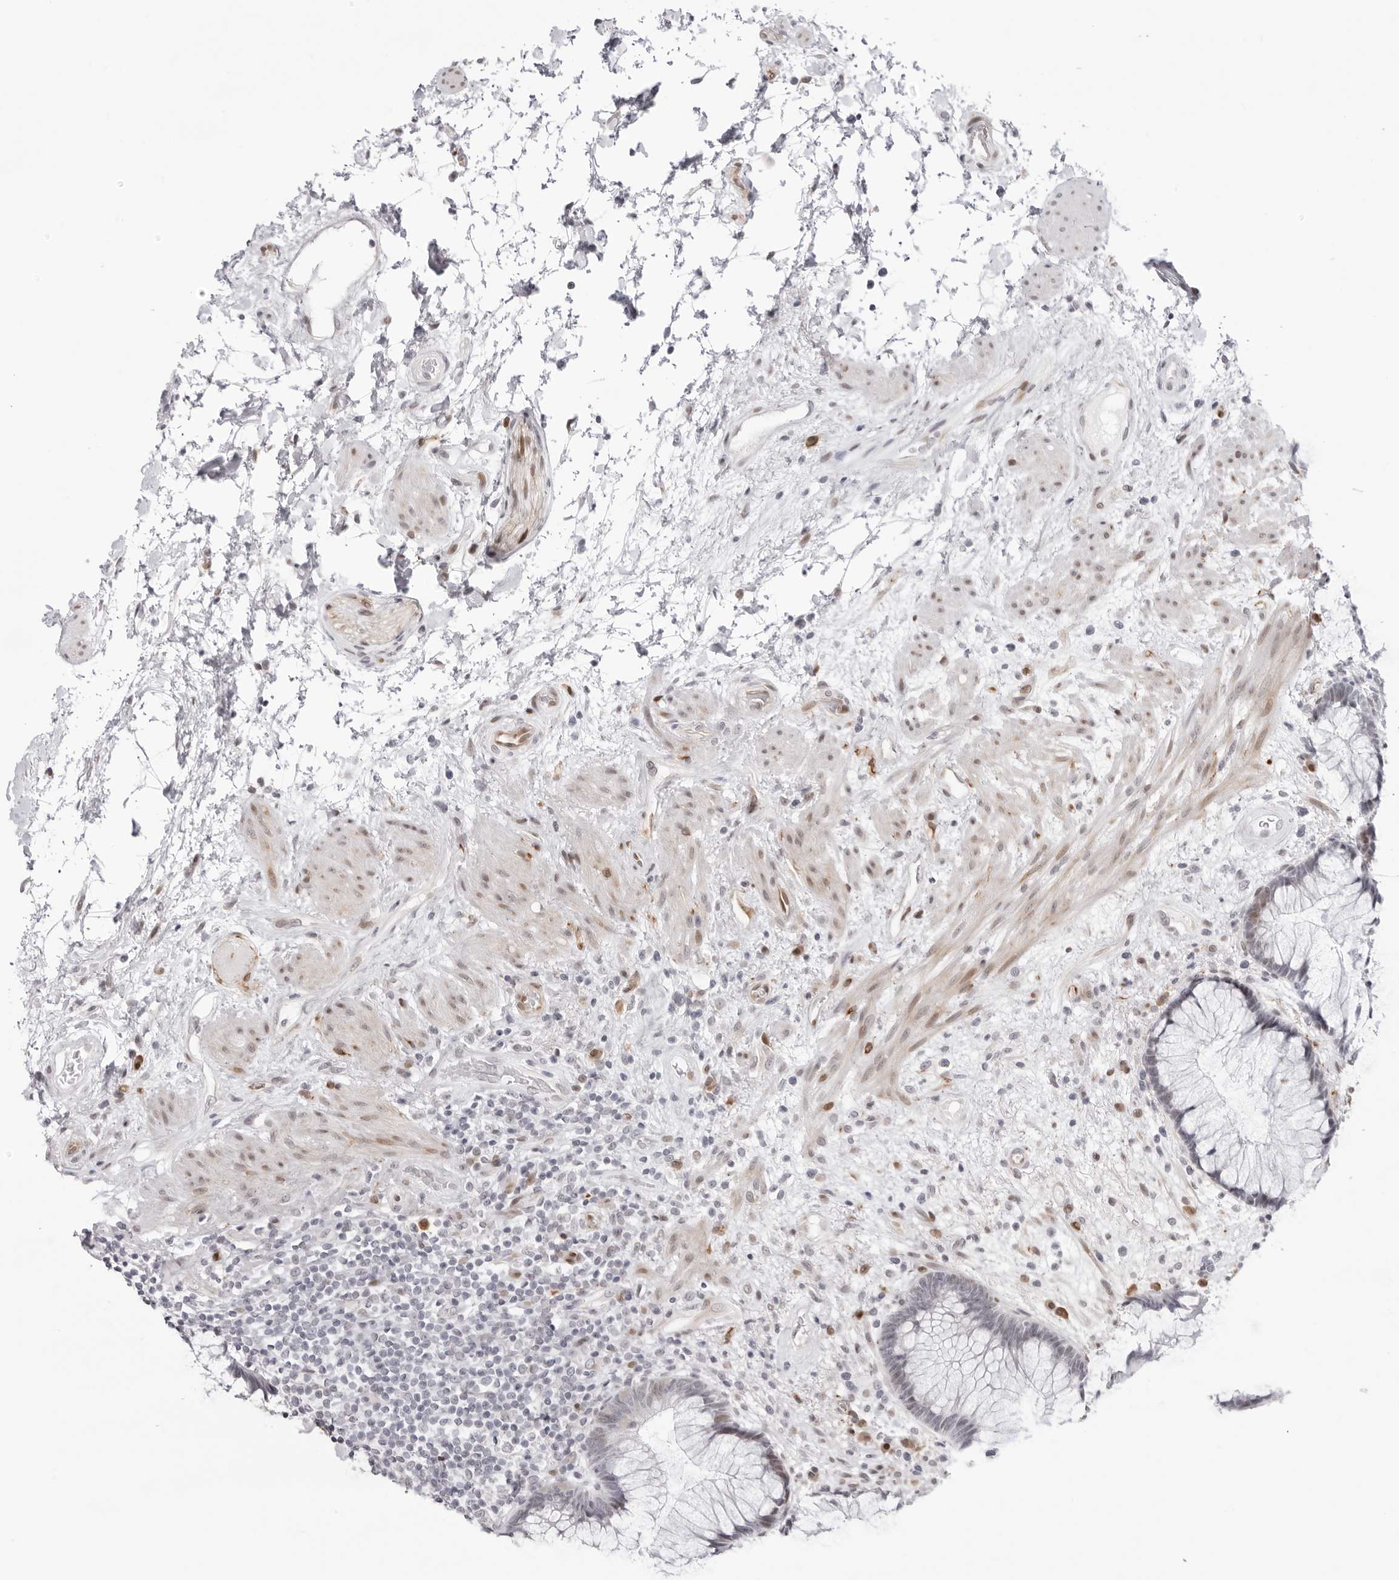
{"staining": {"intensity": "negative", "quantity": "none", "location": "none"}, "tissue": "rectum", "cell_type": "Glandular cells", "image_type": "normal", "snomed": [{"axis": "morphology", "description": "Normal tissue, NOS"}, {"axis": "topography", "description": "Rectum"}], "caption": "High power microscopy histopathology image of an immunohistochemistry micrograph of benign rectum, revealing no significant staining in glandular cells.", "gene": "NTPCR", "patient": {"sex": "male", "age": 51}}